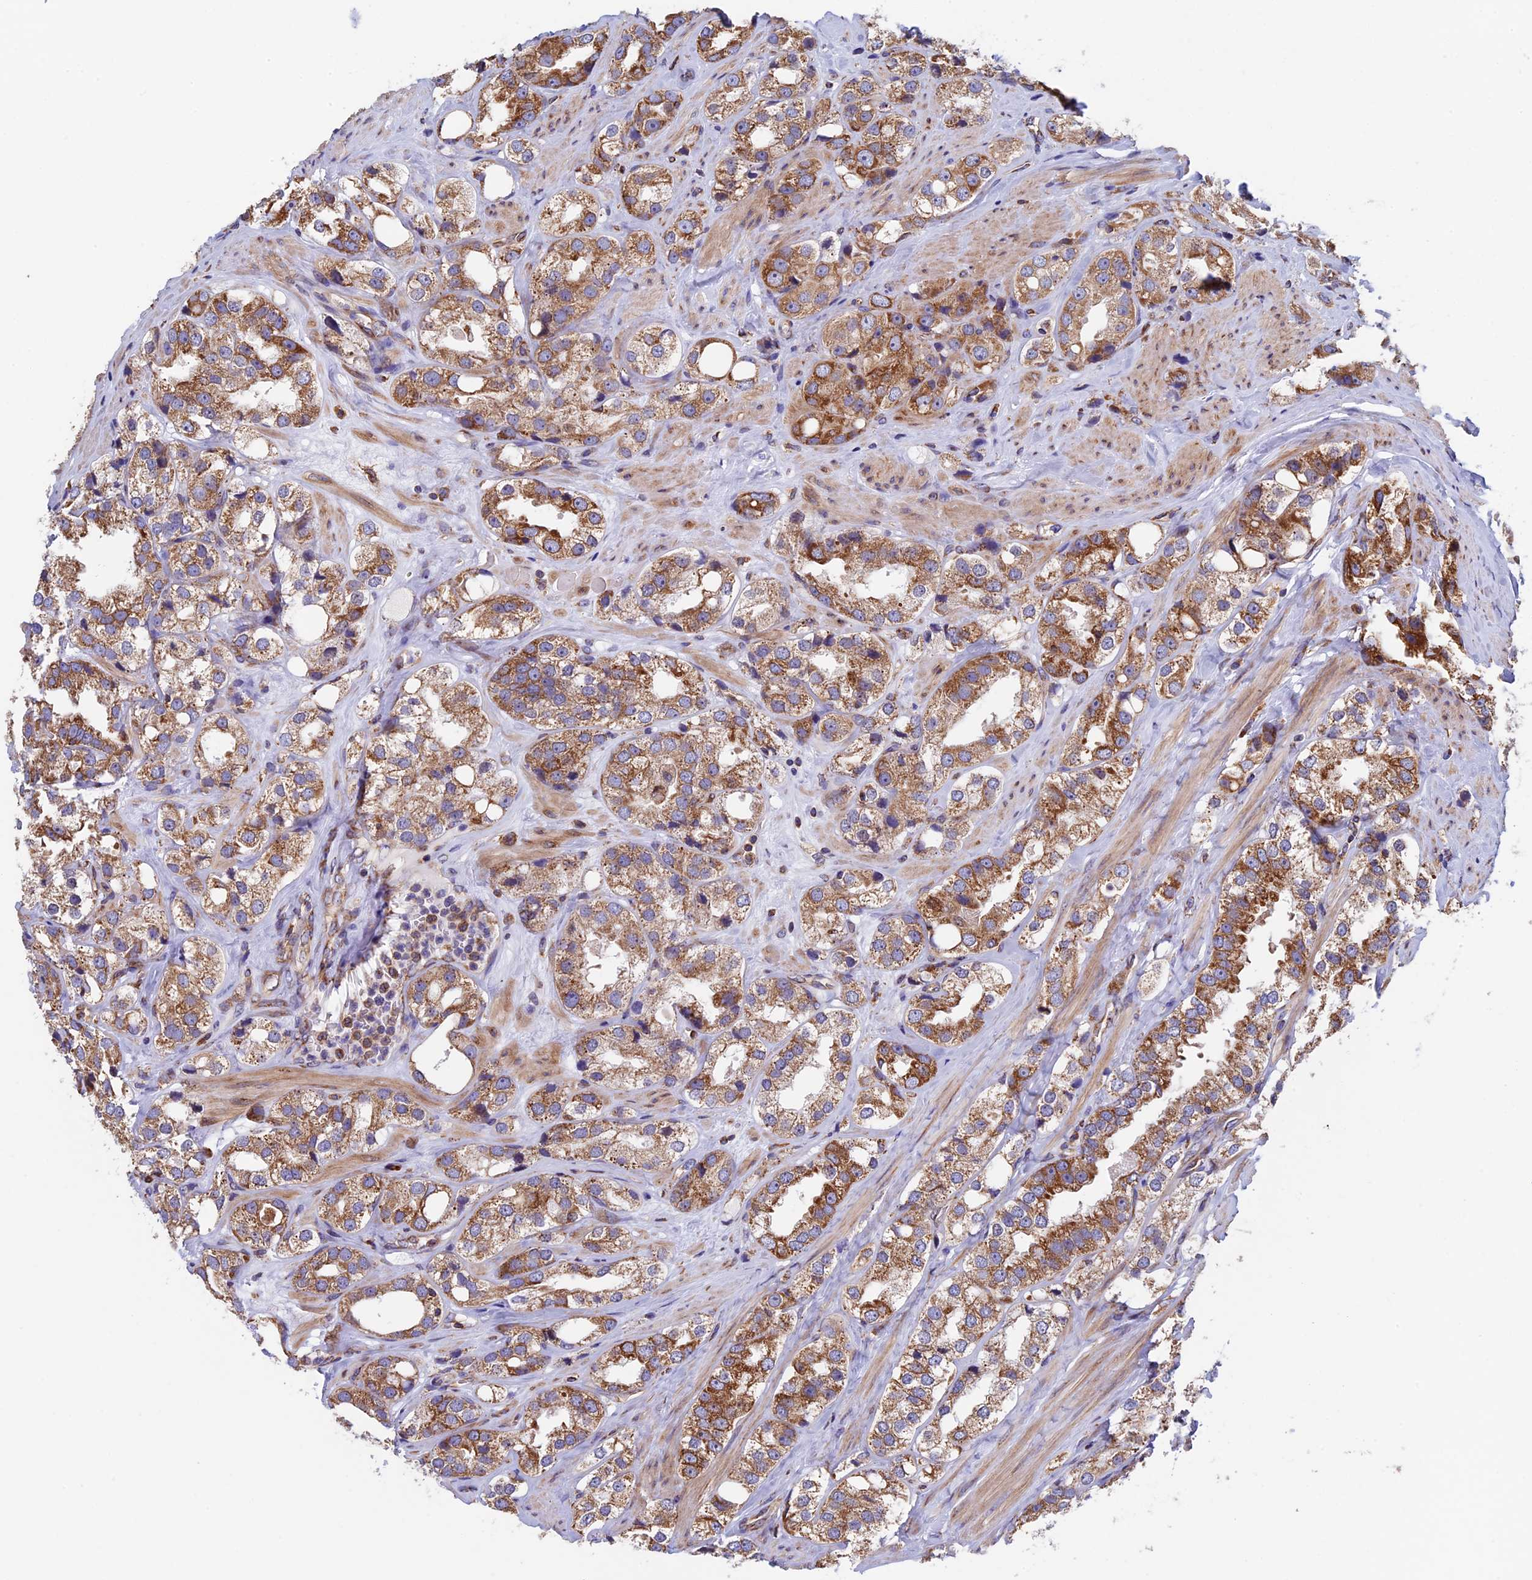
{"staining": {"intensity": "strong", "quantity": ">75%", "location": "cytoplasmic/membranous"}, "tissue": "prostate cancer", "cell_type": "Tumor cells", "image_type": "cancer", "snomed": [{"axis": "morphology", "description": "Adenocarcinoma, NOS"}, {"axis": "topography", "description": "Prostate"}], "caption": "Immunohistochemical staining of prostate cancer (adenocarcinoma) exhibits high levels of strong cytoplasmic/membranous positivity in approximately >75% of tumor cells.", "gene": "SLC9A5", "patient": {"sex": "male", "age": 79}}